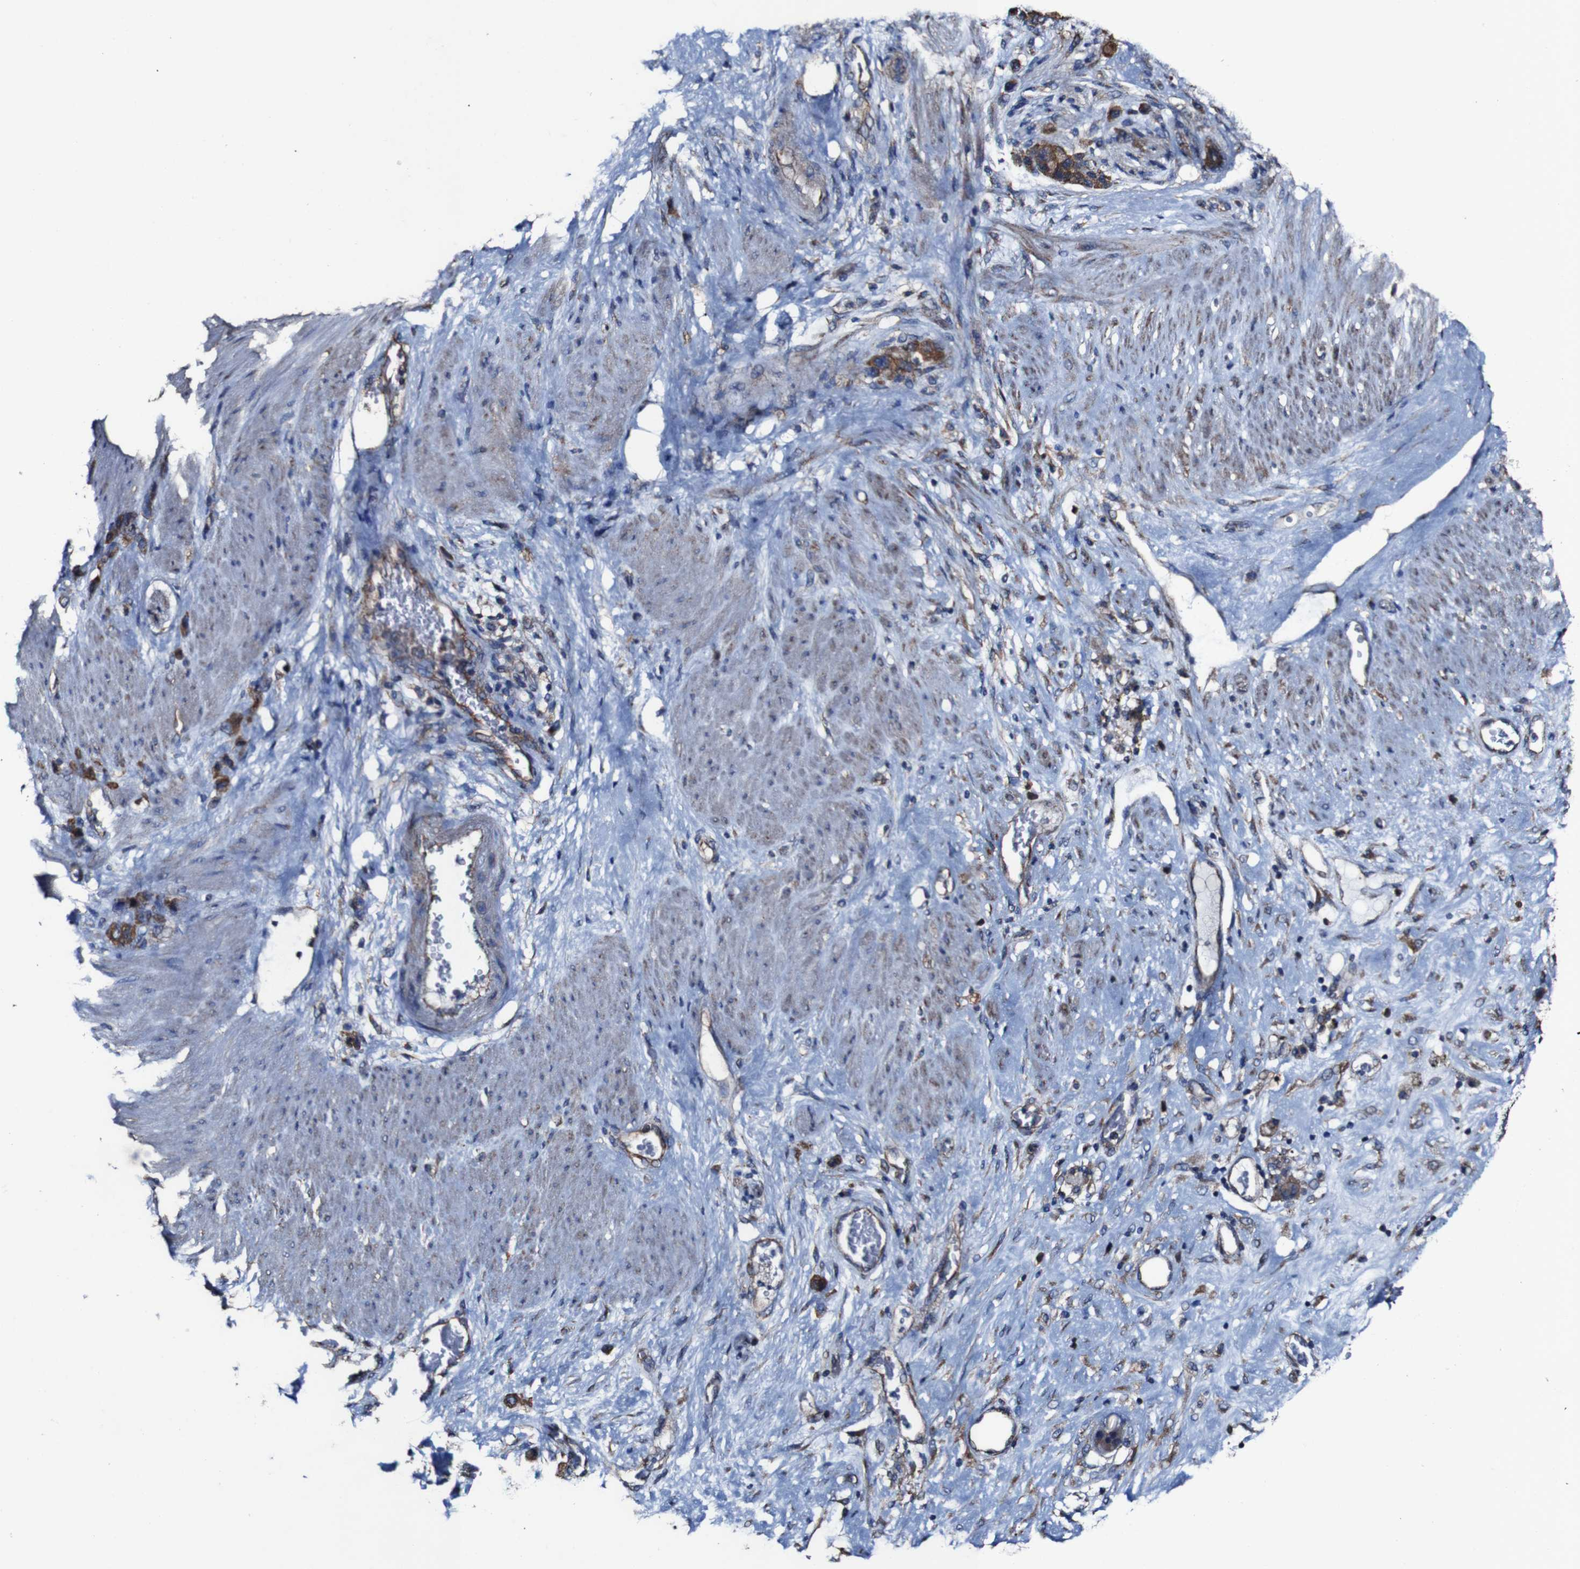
{"staining": {"intensity": "strong", "quantity": ">75%", "location": "cytoplasmic/membranous"}, "tissue": "stomach cancer", "cell_type": "Tumor cells", "image_type": "cancer", "snomed": [{"axis": "morphology", "description": "Adenocarcinoma, NOS"}, {"axis": "morphology", "description": "Adenocarcinoma, High grade"}, {"axis": "topography", "description": "Stomach, upper"}, {"axis": "topography", "description": "Stomach, lower"}], "caption": "An image showing strong cytoplasmic/membranous expression in approximately >75% of tumor cells in stomach cancer (adenocarcinoma), as visualized by brown immunohistochemical staining.", "gene": "CSF1R", "patient": {"sex": "female", "age": 65}}